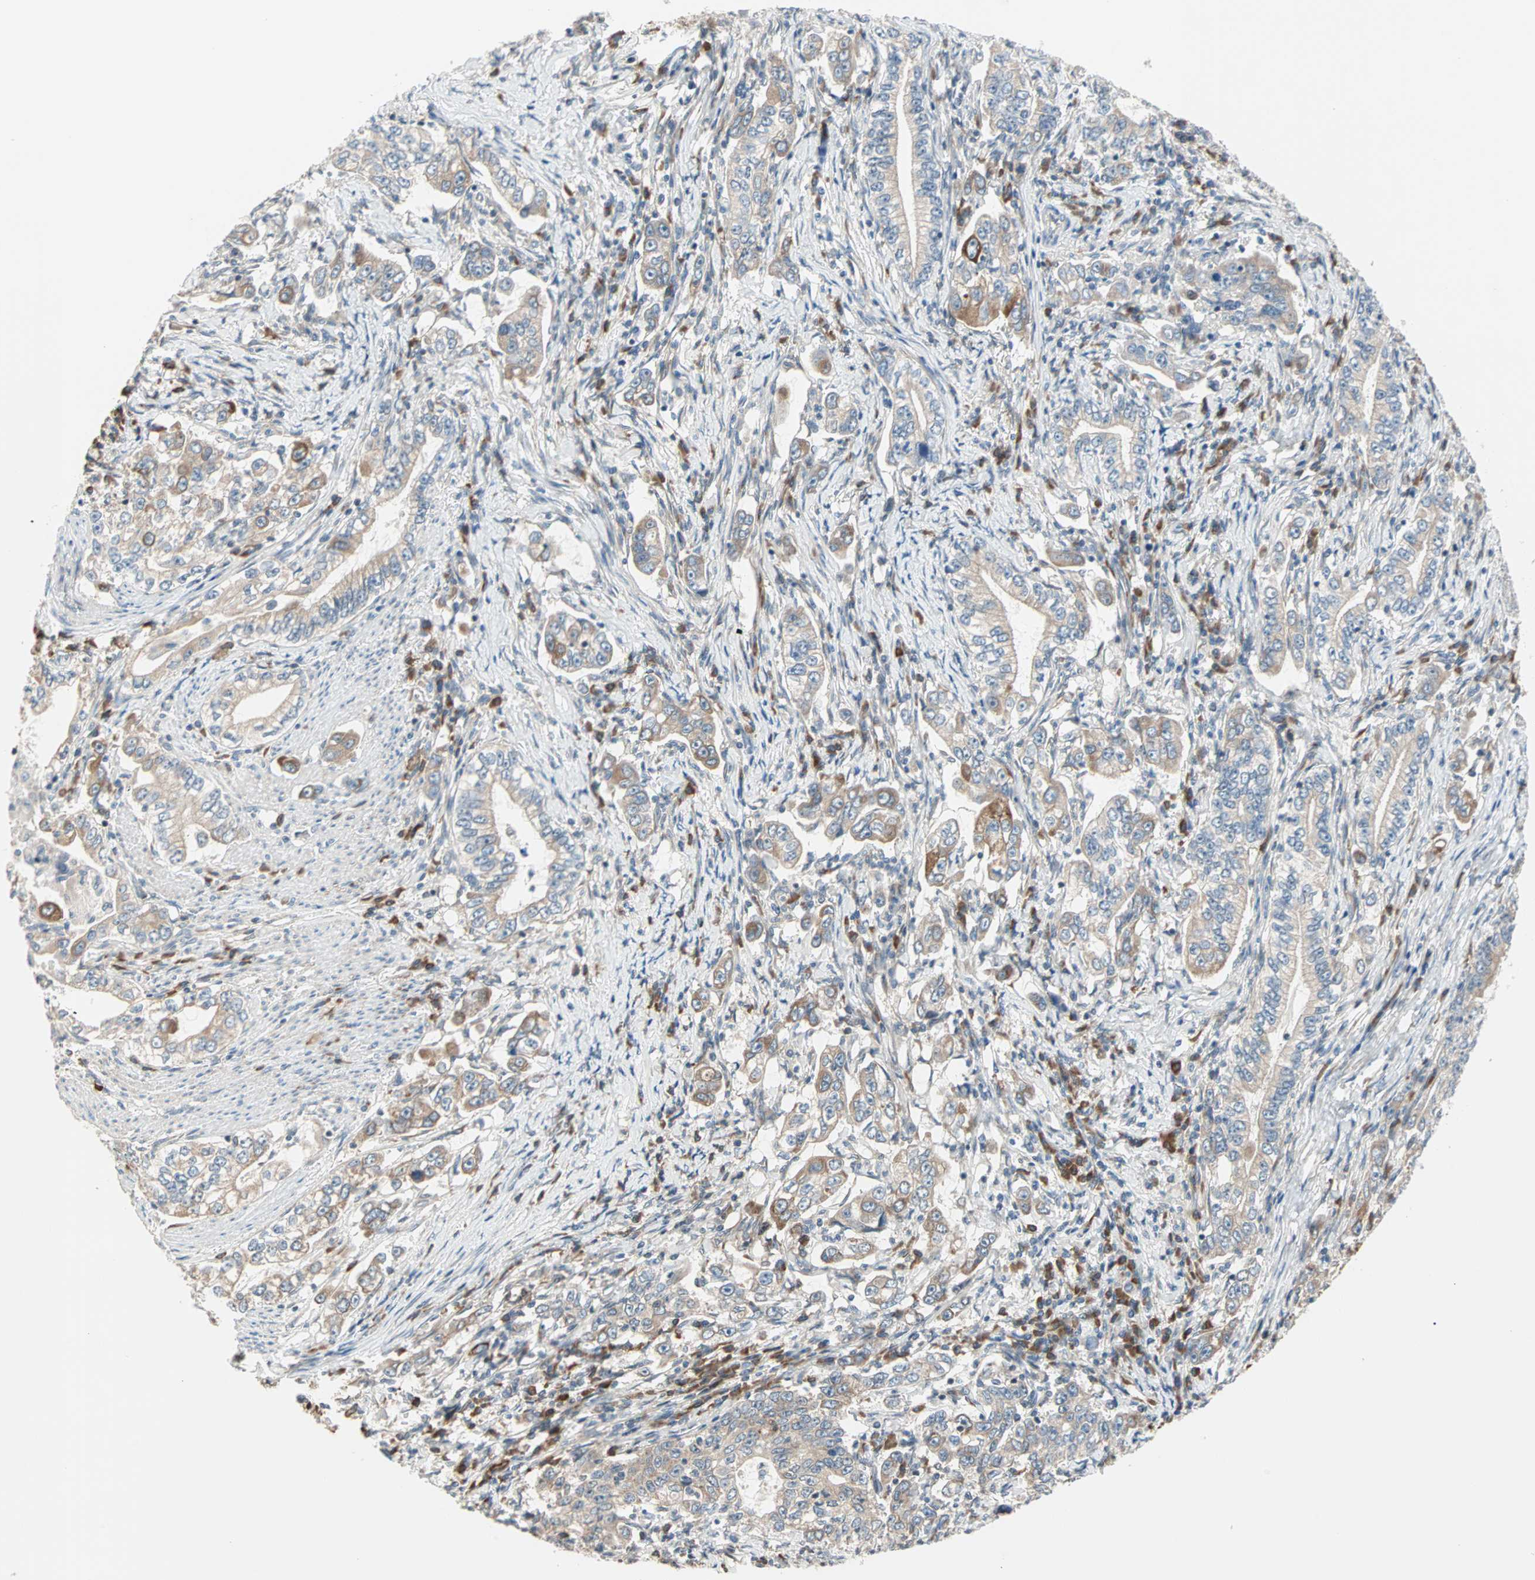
{"staining": {"intensity": "moderate", "quantity": ">75%", "location": "cytoplasmic/membranous"}, "tissue": "stomach cancer", "cell_type": "Tumor cells", "image_type": "cancer", "snomed": [{"axis": "morphology", "description": "Adenocarcinoma, NOS"}, {"axis": "topography", "description": "Stomach, lower"}], "caption": "Immunohistochemistry of stomach cancer exhibits medium levels of moderate cytoplasmic/membranous staining in approximately >75% of tumor cells.", "gene": "SAR1A", "patient": {"sex": "female", "age": 72}}